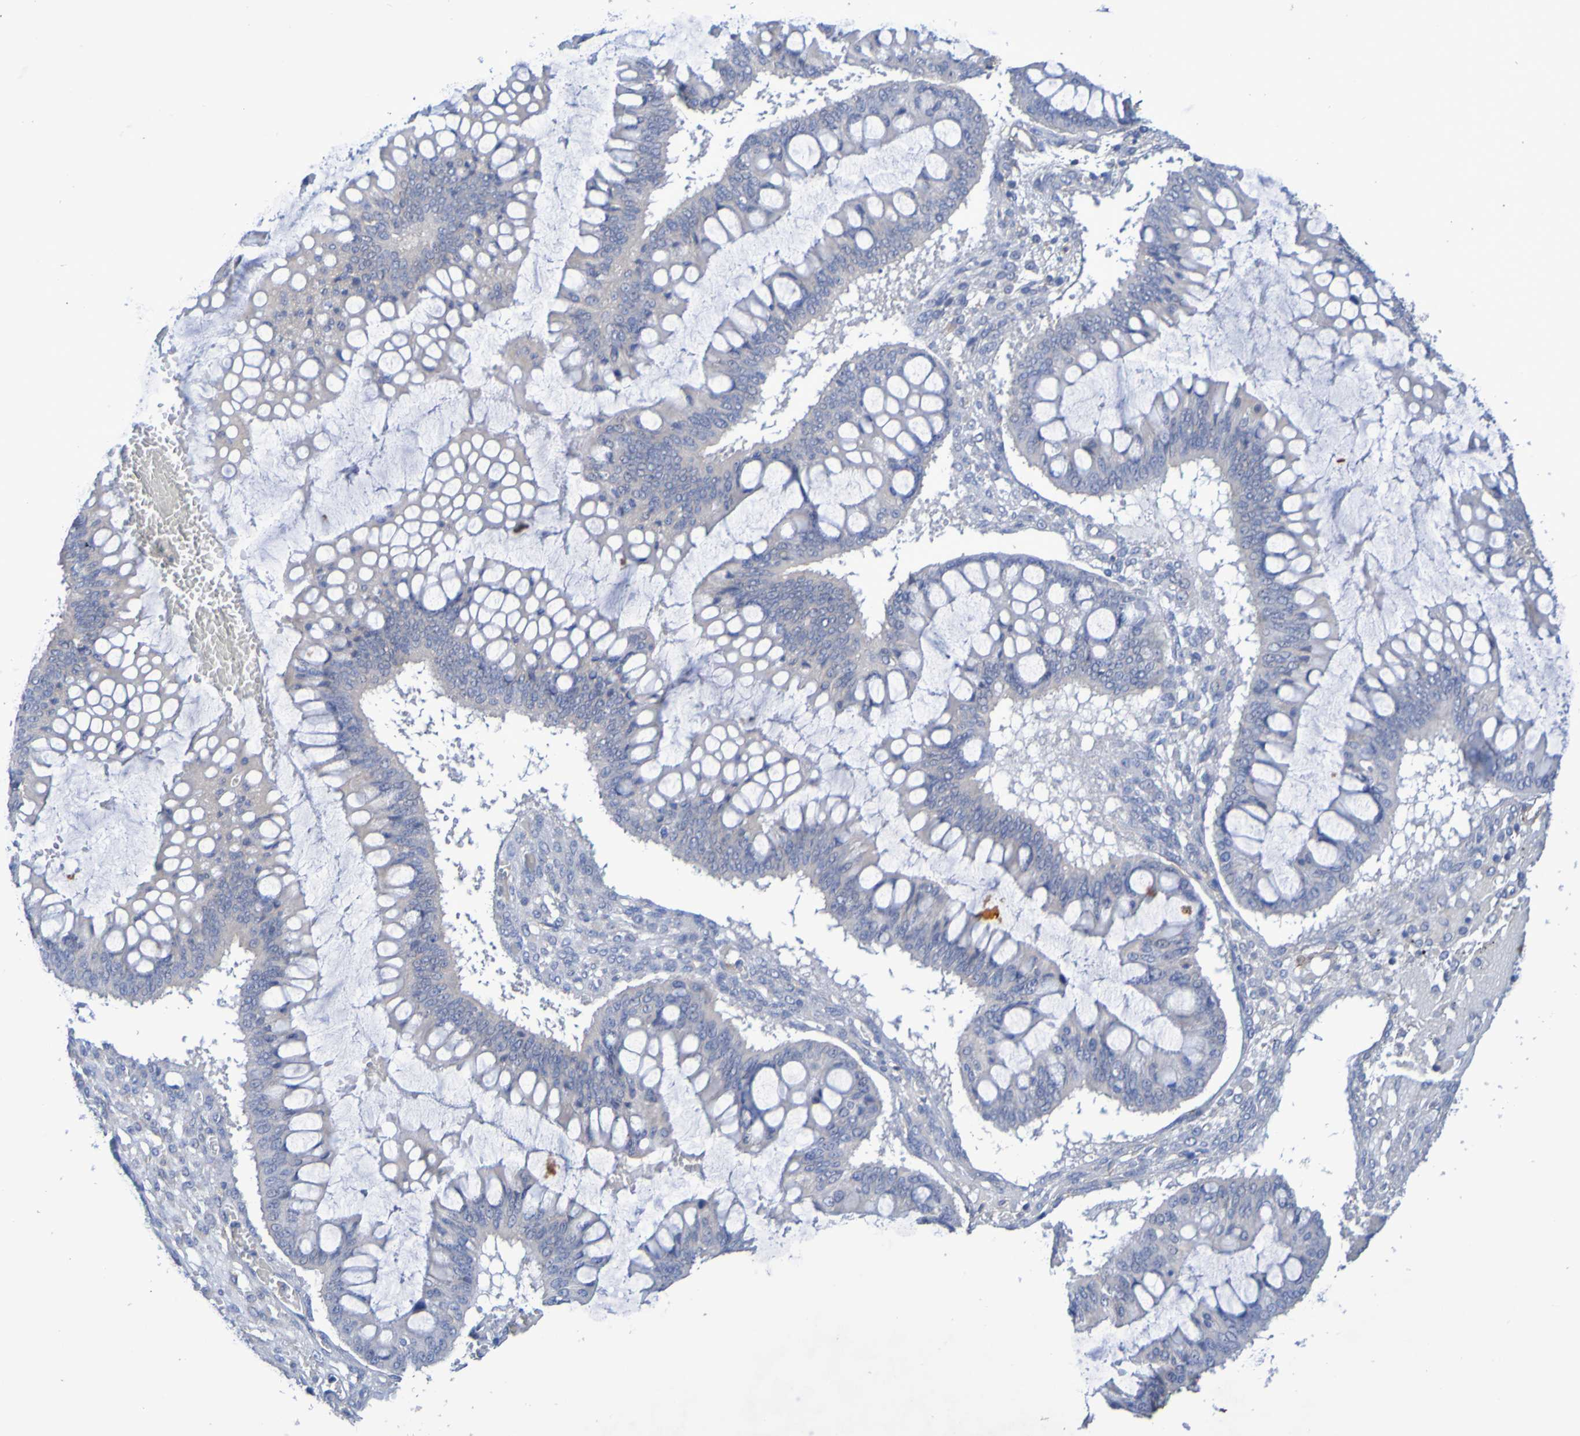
{"staining": {"intensity": "negative", "quantity": "none", "location": "none"}, "tissue": "ovarian cancer", "cell_type": "Tumor cells", "image_type": "cancer", "snomed": [{"axis": "morphology", "description": "Cystadenocarcinoma, mucinous, NOS"}, {"axis": "topography", "description": "Ovary"}], "caption": "IHC histopathology image of ovarian mucinous cystadenocarcinoma stained for a protein (brown), which displays no positivity in tumor cells.", "gene": "SRPRB", "patient": {"sex": "female", "age": 73}}